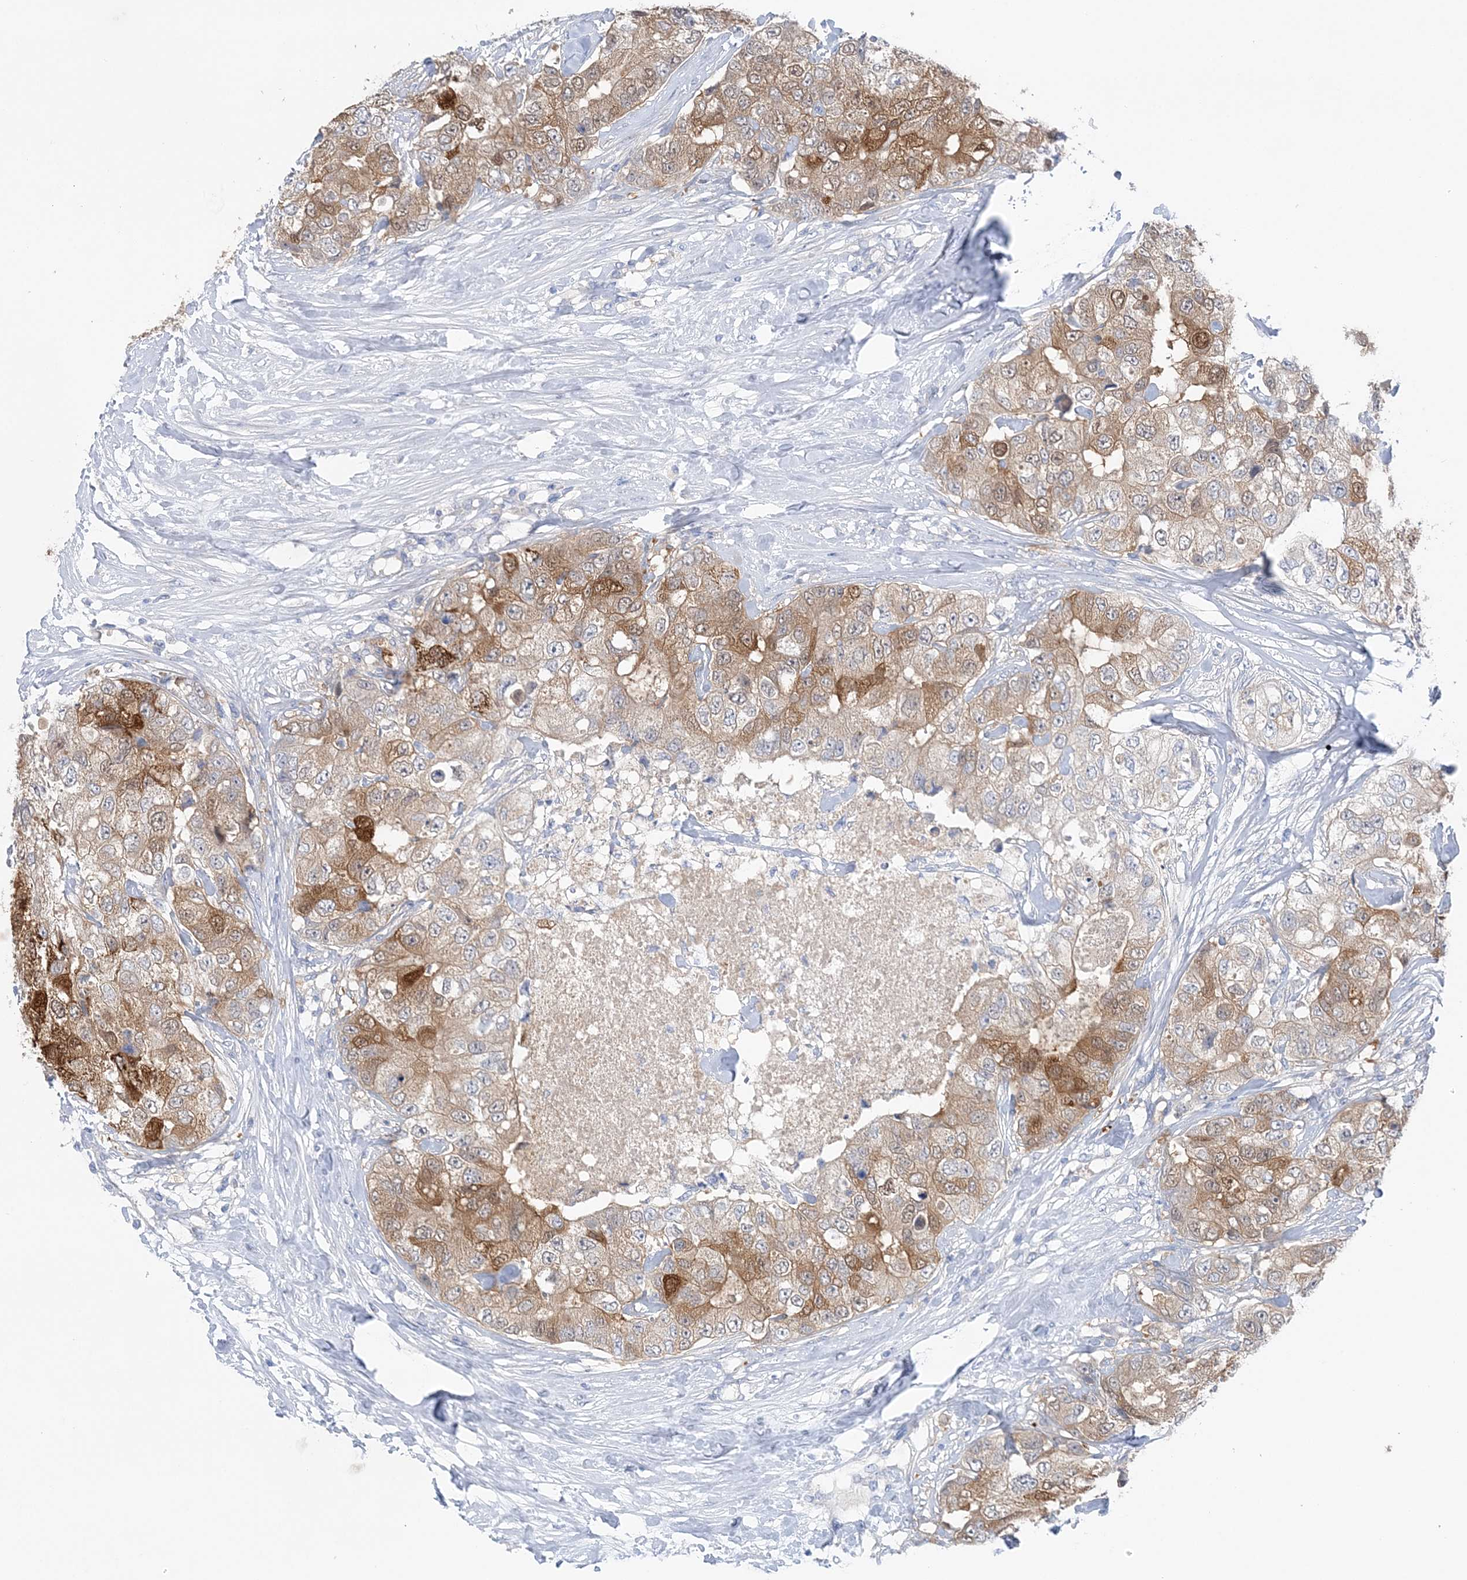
{"staining": {"intensity": "moderate", "quantity": "25%-75%", "location": "cytoplasmic/membranous,nuclear"}, "tissue": "breast cancer", "cell_type": "Tumor cells", "image_type": "cancer", "snomed": [{"axis": "morphology", "description": "Duct carcinoma"}, {"axis": "topography", "description": "Breast"}], "caption": "IHC of breast intraductal carcinoma shows medium levels of moderate cytoplasmic/membranous and nuclear positivity in about 25%-75% of tumor cells.", "gene": "HMGCS1", "patient": {"sex": "female", "age": 62}}